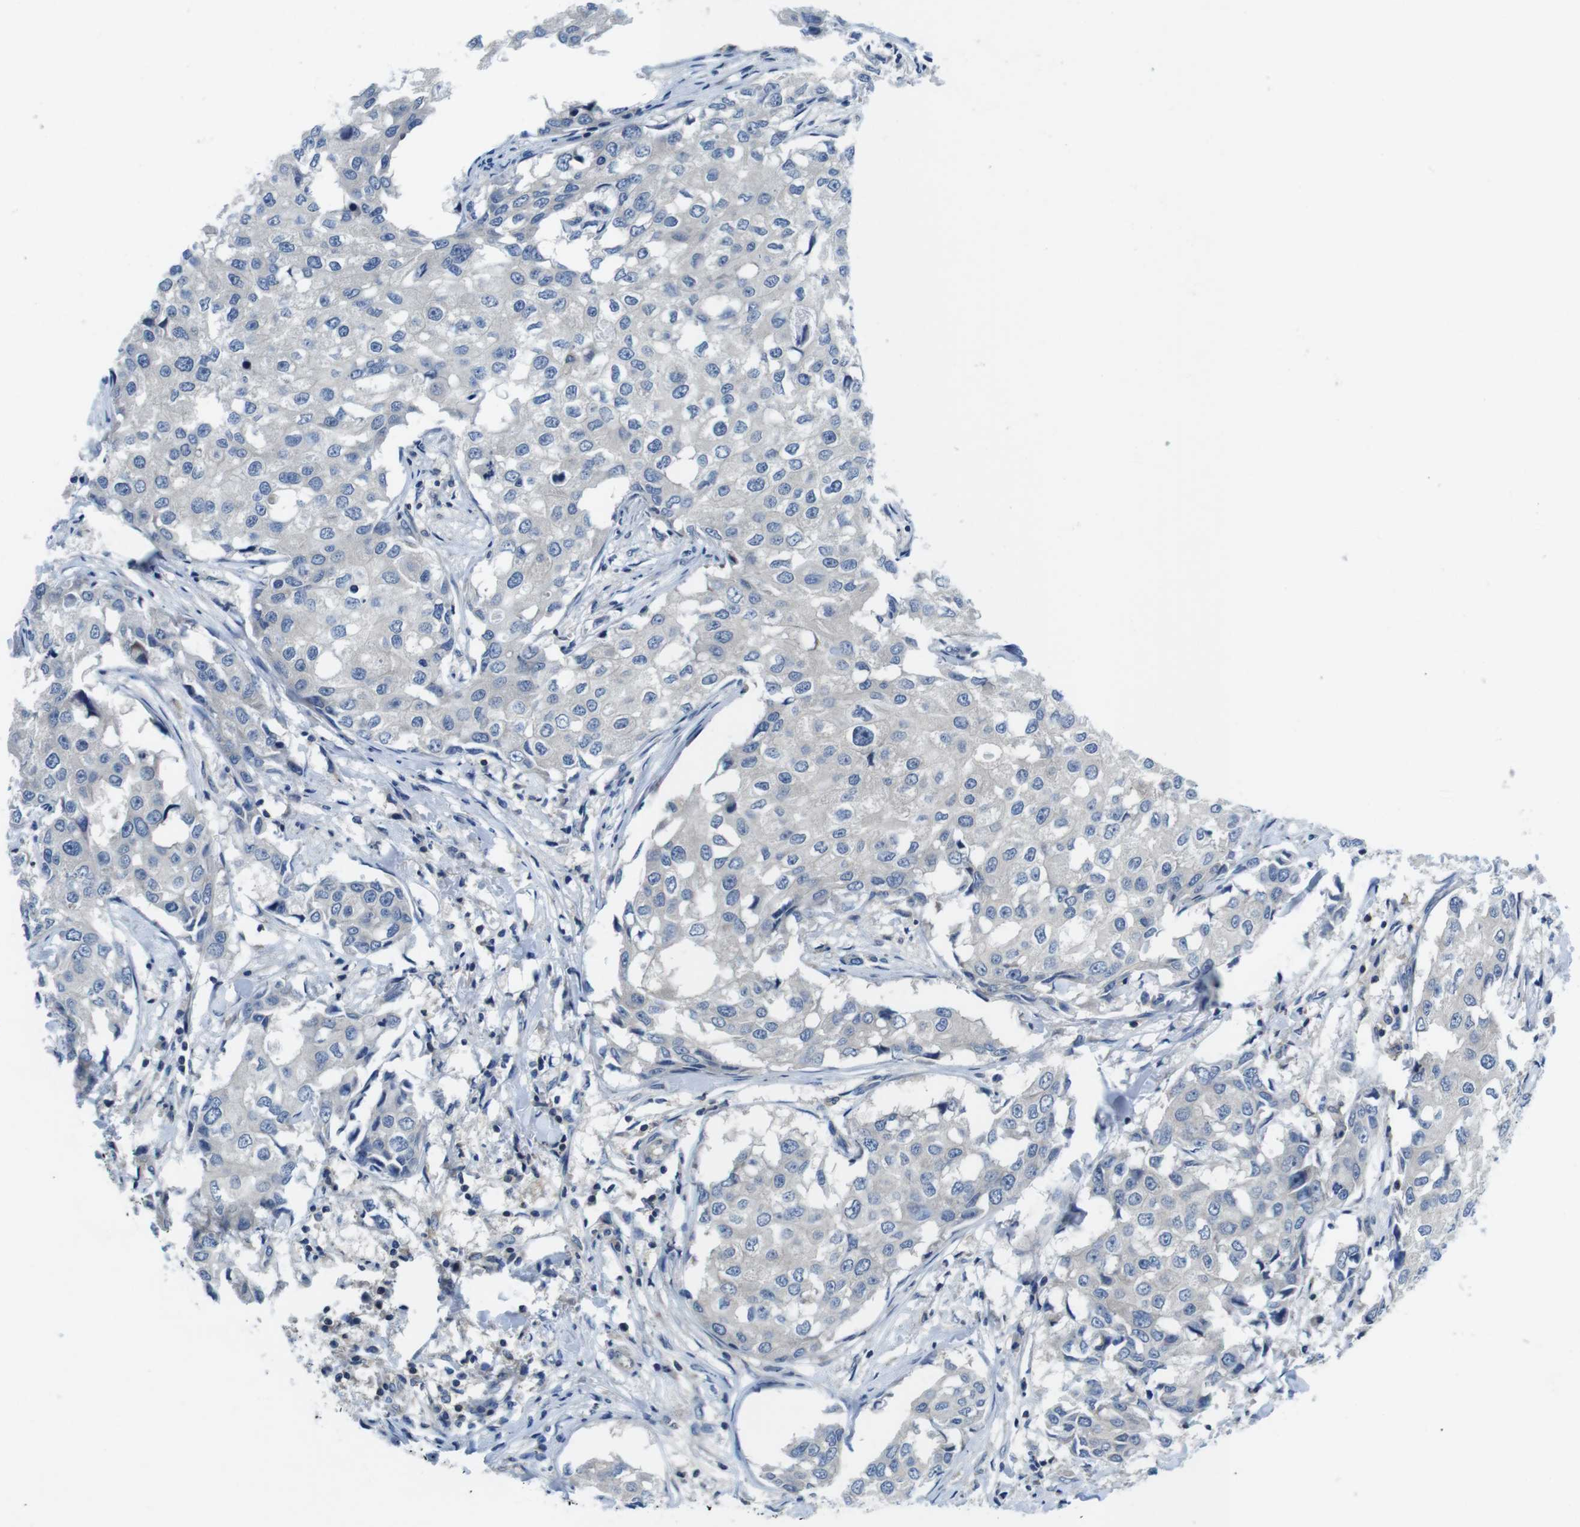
{"staining": {"intensity": "negative", "quantity": "none", "location": "none"}, "tissue": "breast cancer", "cell_type": "Tumor cells", "image_type": "cancer", "snomed": [{"axis": "morphology", "description": "Duct carcinoma"}, {"axis": "topography", "description": "Breast"}], "caption": "Immunohistochemical staining of breast intraductal carcinoma demonstrates no significant positivity in tumor cells. The staining was performed using DAB to visualize the protein expression in brown, while the nuclei were stained in blue with hematoxylin (Magnification: 20x).", "gene": "PIK3CD", "patient": {"sex": "female", "age": 27}}